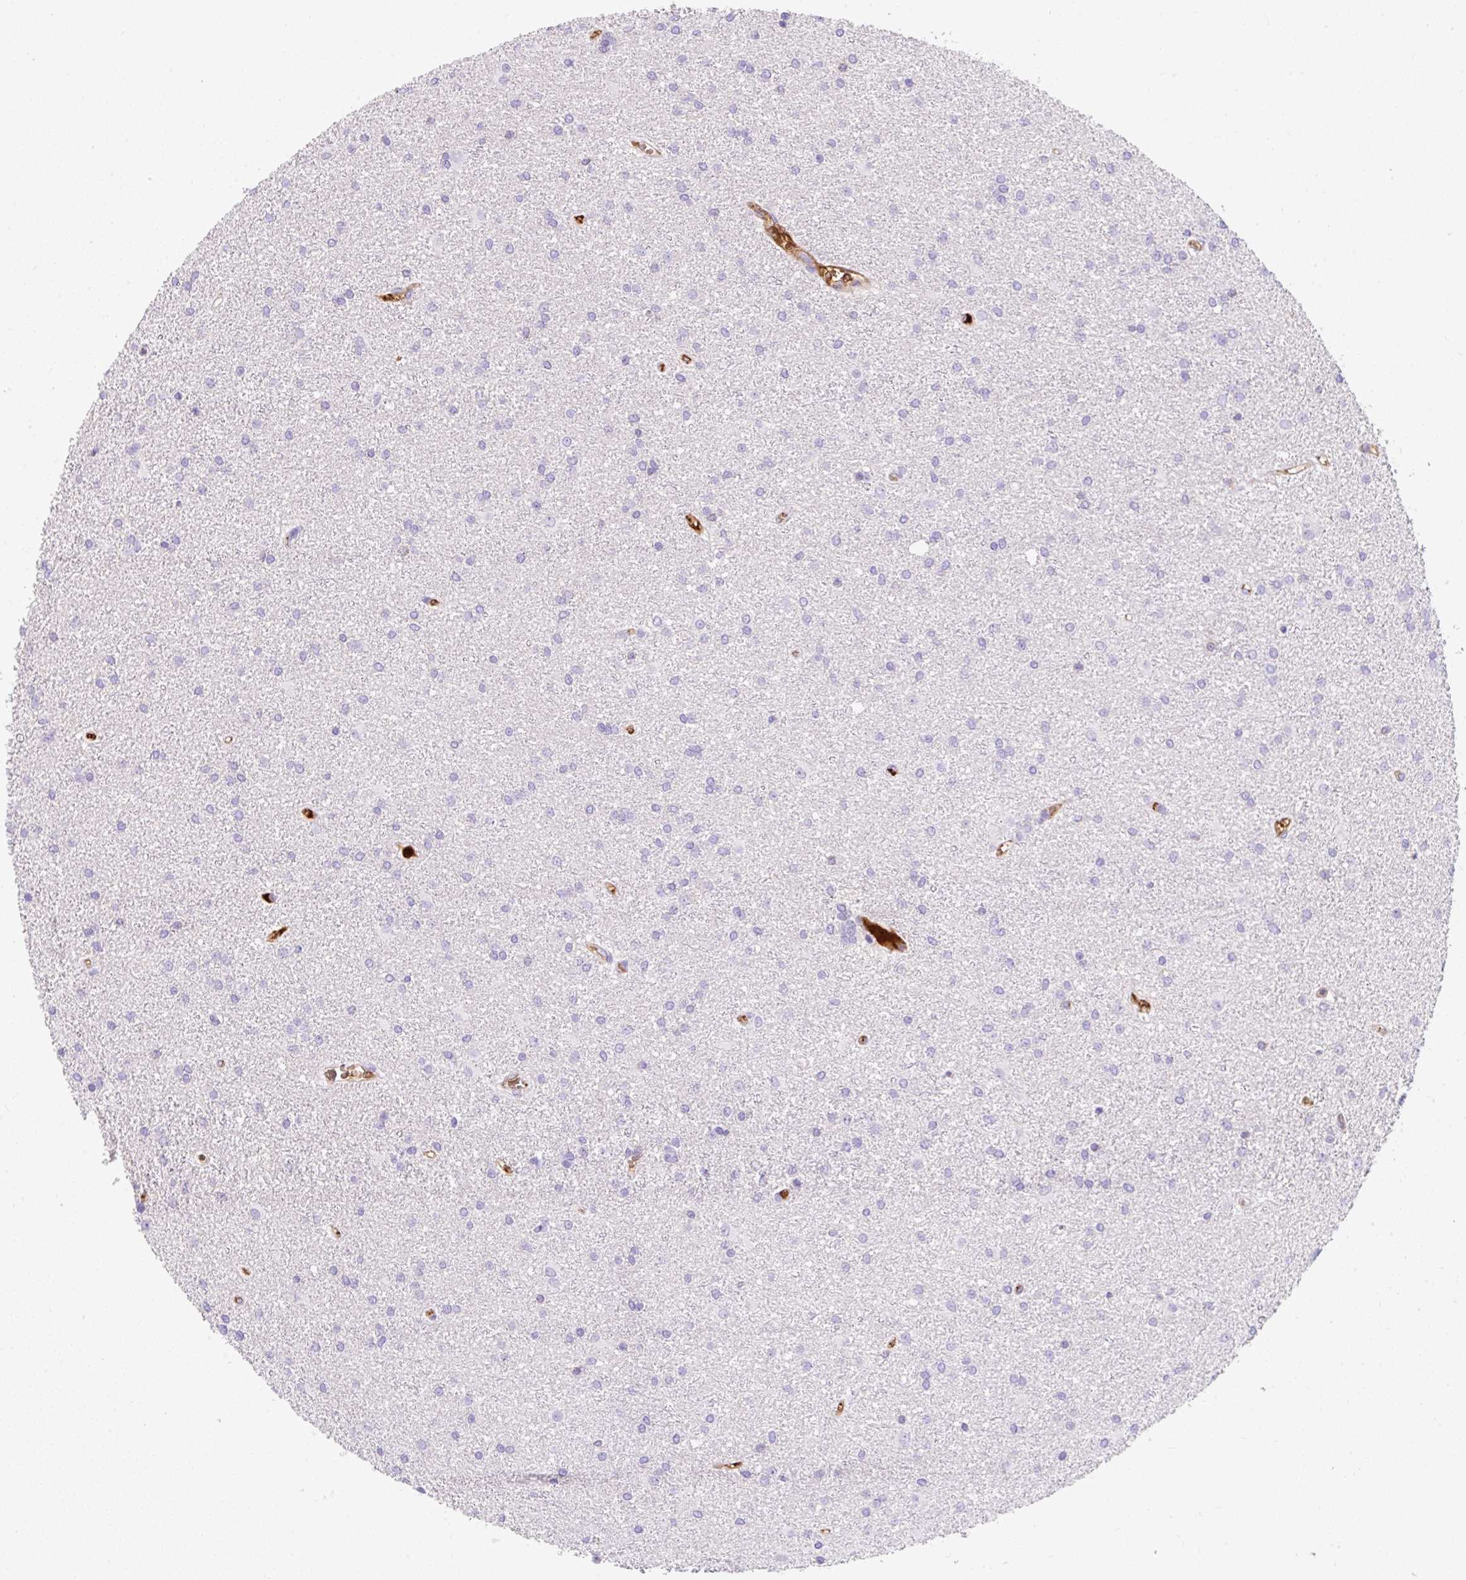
{"staining": {"intensity": "negative", "quantity": "none", "location": "none"}, "tissue": "glioma", "cell_type": "Tumor cells", "image_type": "cancer", "snomed": [{"axis": "morphology", "description": "Glioma, malignant, High grade"}, {"axis": "topography", "description": "Brain"}], "caption": "The immunohistochemistry photomicrograph has no significant expression in tumor cells of malignant high-grade glioma tissue. The staining was performed using DAB (3,3'-diaminobenzidine) to visualize the protein expression in brown, while the nuclei were stained in blue with hematoxylin (Magnification: 20x).", "gene": "APOC4-APOC2", "patient": {"sex": "female", "age": 50}}